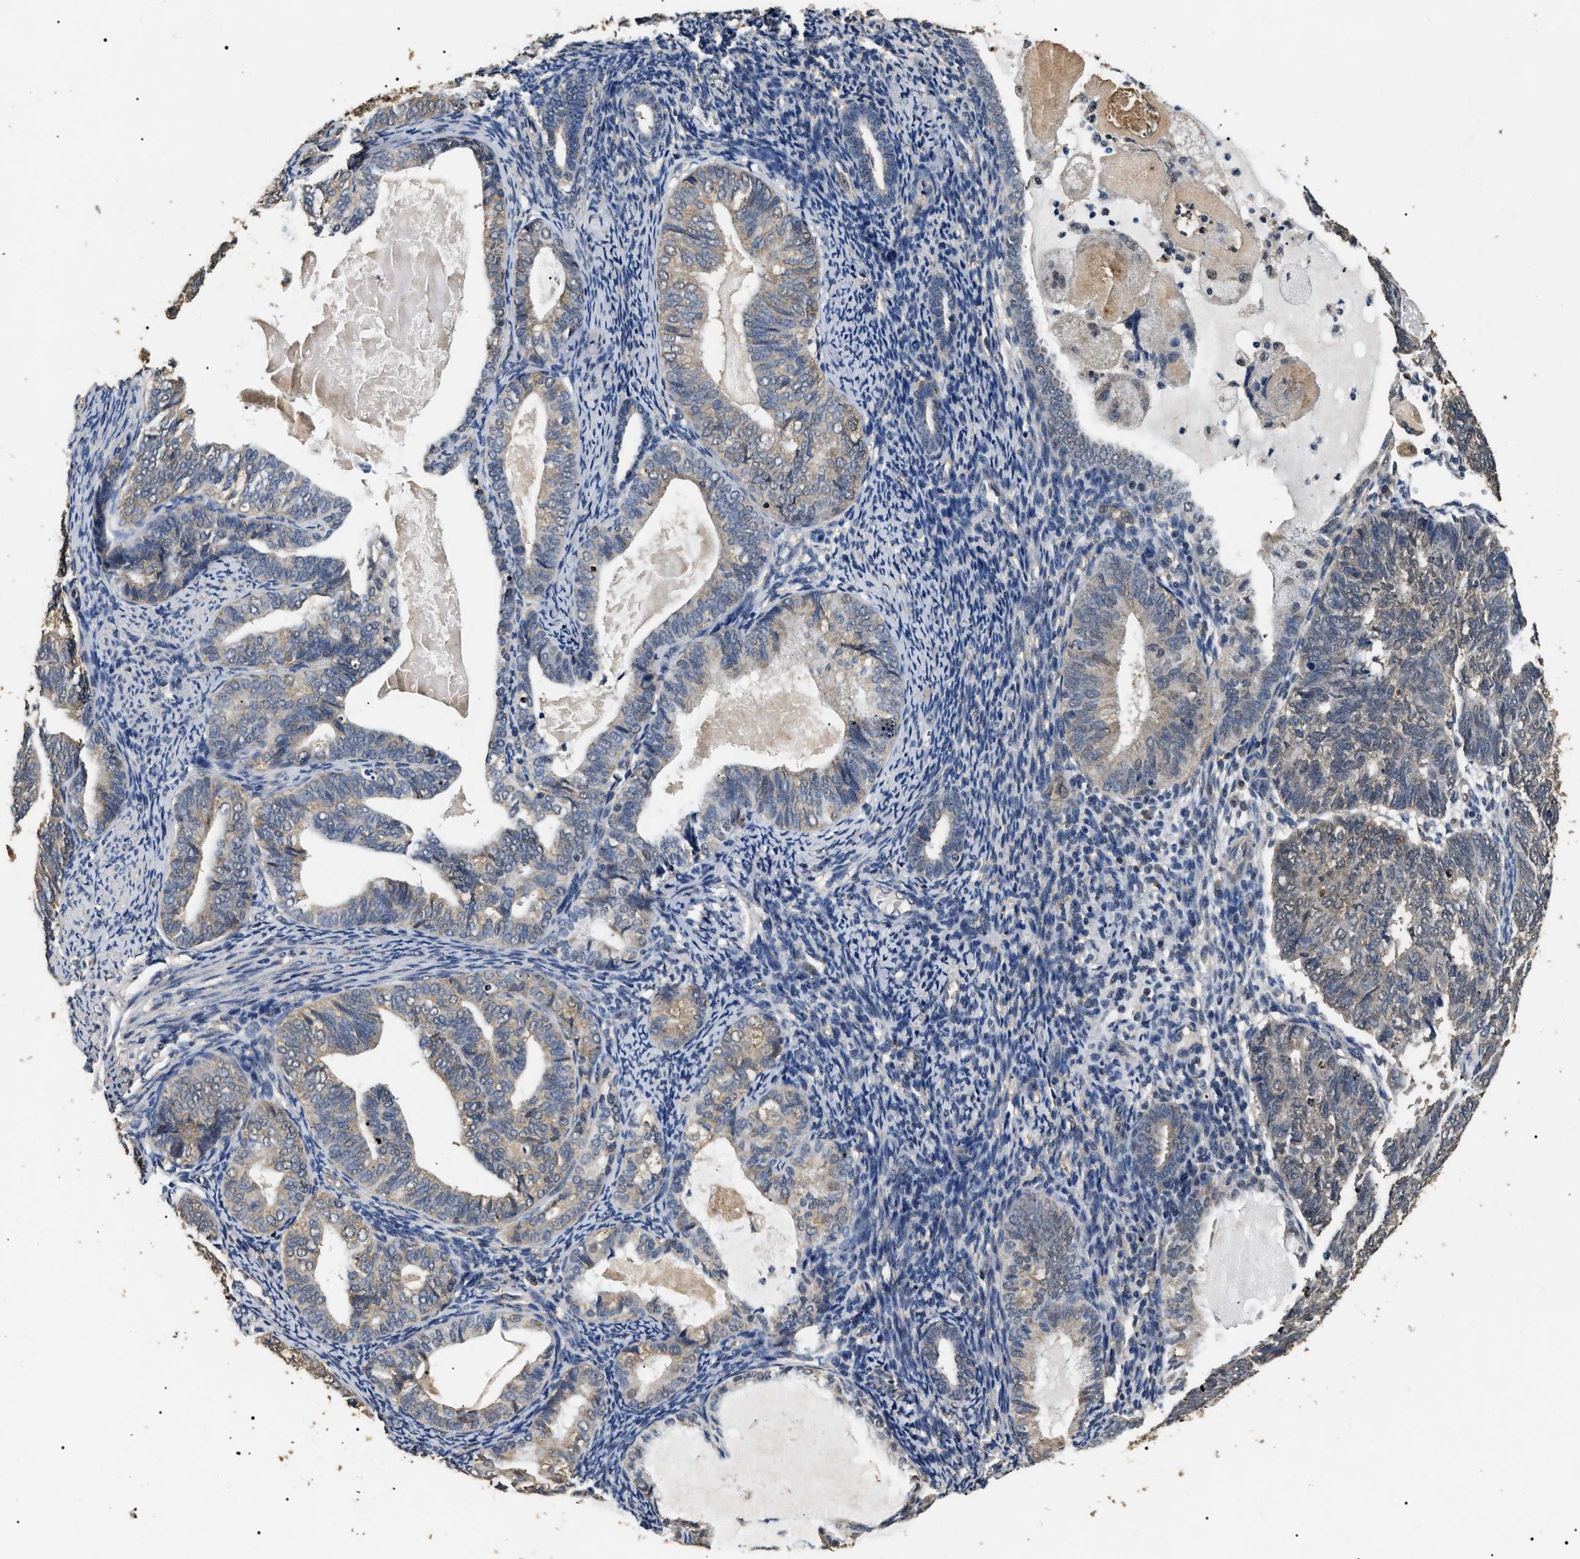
{"staining": {"intensity": "weak", "quantity": "25%-75%", "location": "cytoplasmic/membranous,nuclear"}, "tissue": "endometrial cancer", "cell_type": "Tumor cells", "image_type": "cancer", "snomed": [{"axis": "morphology", "description": "Adenocarcinoma, NOS"}, {"axis": "topography", "description": "Uterus"}], "caption": "This is a micrograph of IHC staining of endometrial cancer, which shows weak positivity in the cytoplasmic/membranous and nuclear of tumor cells.", "gene": "PSMD8", "patient": {"sex": "female", "age": 60}}